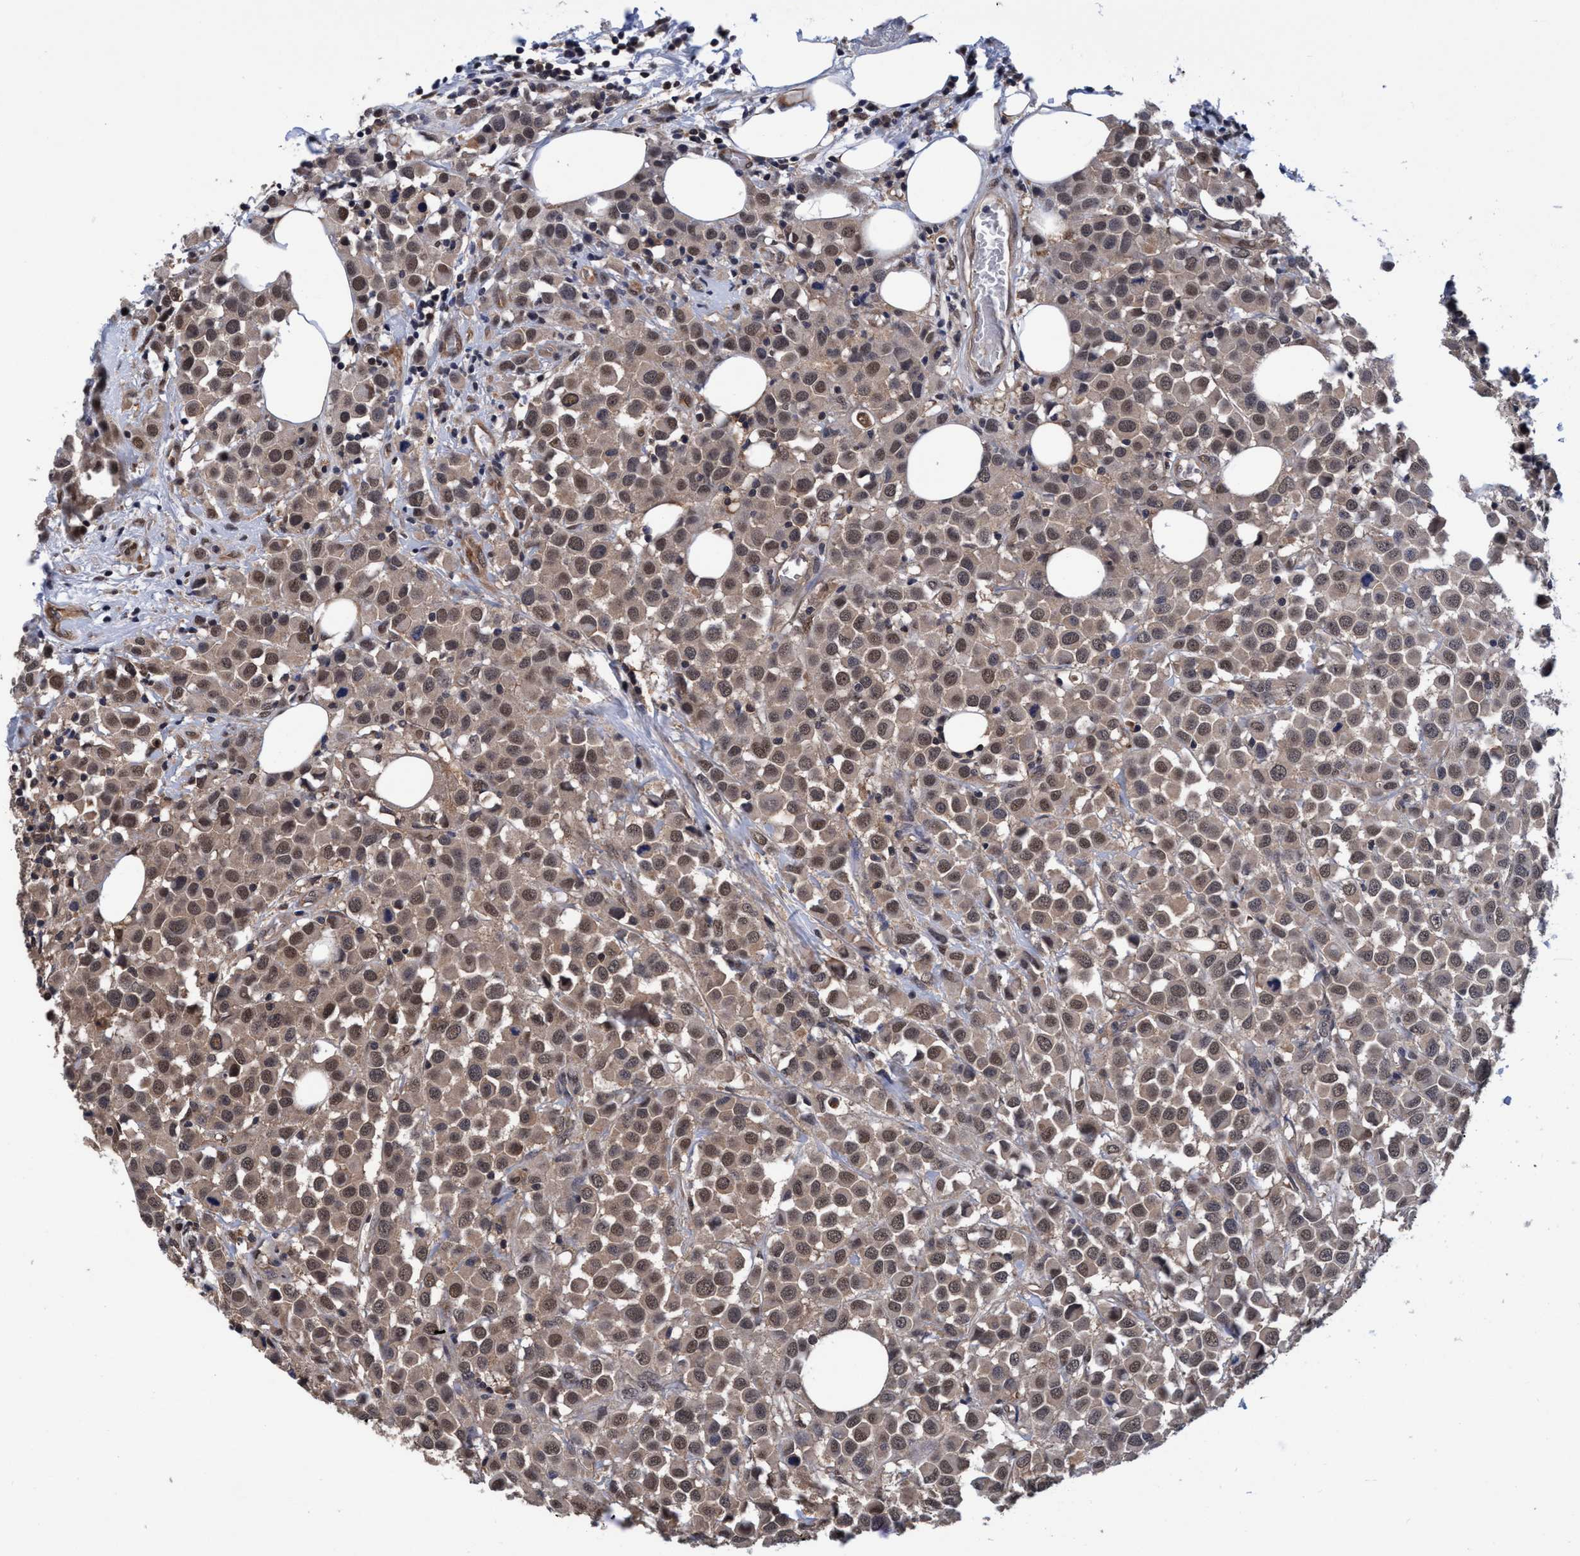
{"staining": {"intensity": "weak", "quantity": ">75%", "location": "cytoplasmic/membranous,nuclear"}, "tissue": "breast cancer", "cell_type": "Tumor cells", "image_type": "cancer", "snomed": [{"axis": "morphology", "description": "Duct carcinoma"}, {"axis": "topography", "description": "Breast"}], "caption": "Breast cancer stained with a brown dye shows weak cytoplasmic/membranous and nuclear positive staining in about >75% of tumor cells.", "gene": "PSMD12", "patient": {"sex": "female", "age": 61}}